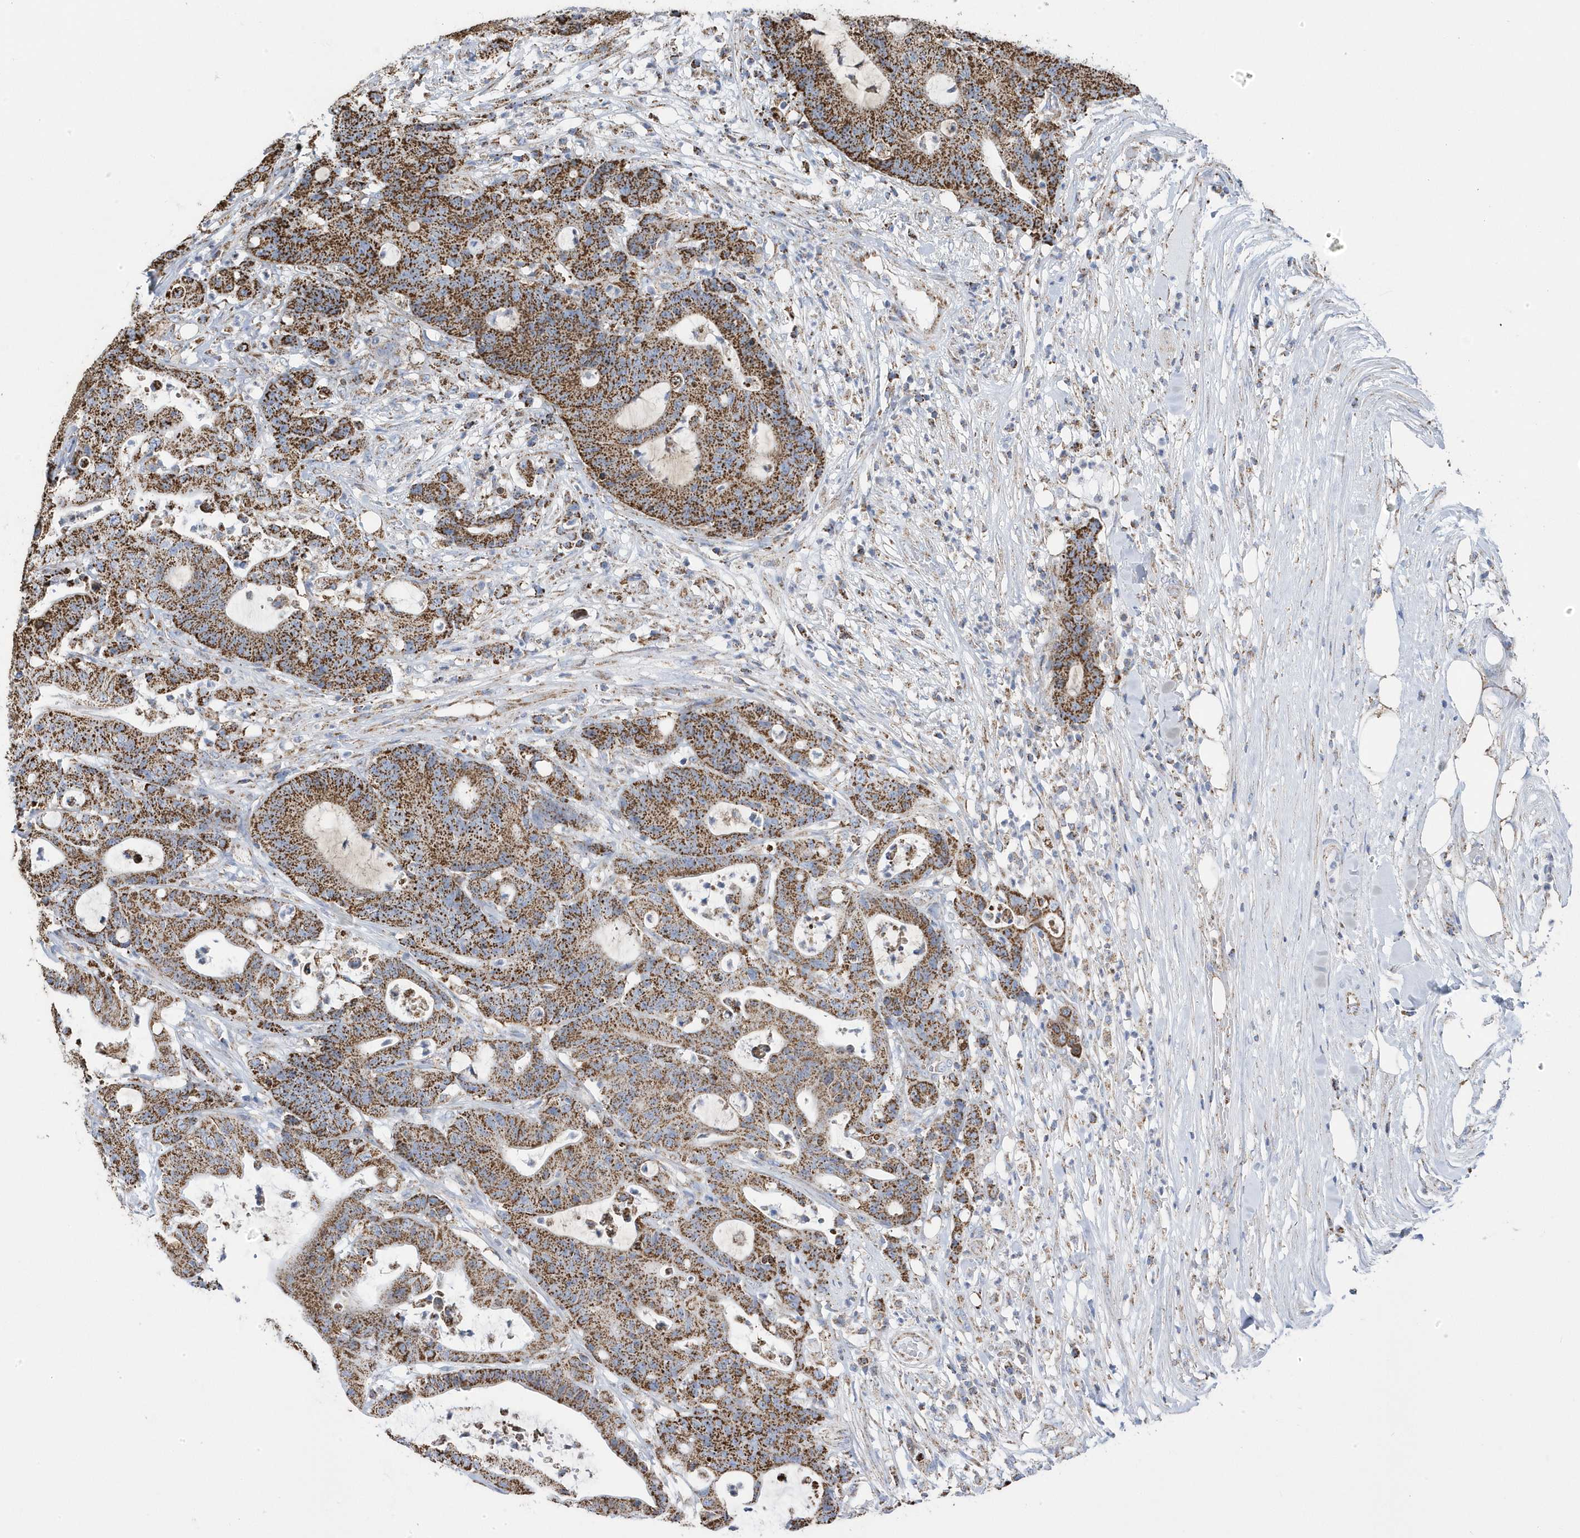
{"staining": {"intensity": "strong", "quantity": ">75%", "location": "cytoplasmic/membranous"}, "tissue": "colorectal cancer", "cell_type": "Tumor cells", "image_type": "cancer", "snomed": [{"axis": "morphology", "description": "Adenocarcinoma, NOS"}, {"axis": "topography", "description": "Colon"}], "caption": "Tumor cells display strong cytoplasmic/membranous staining in approximately >75% of cells in colorectal adenocarcinoma.", "gene": "GTPBP8", "patient": {"sex": "female", "age": 84}}